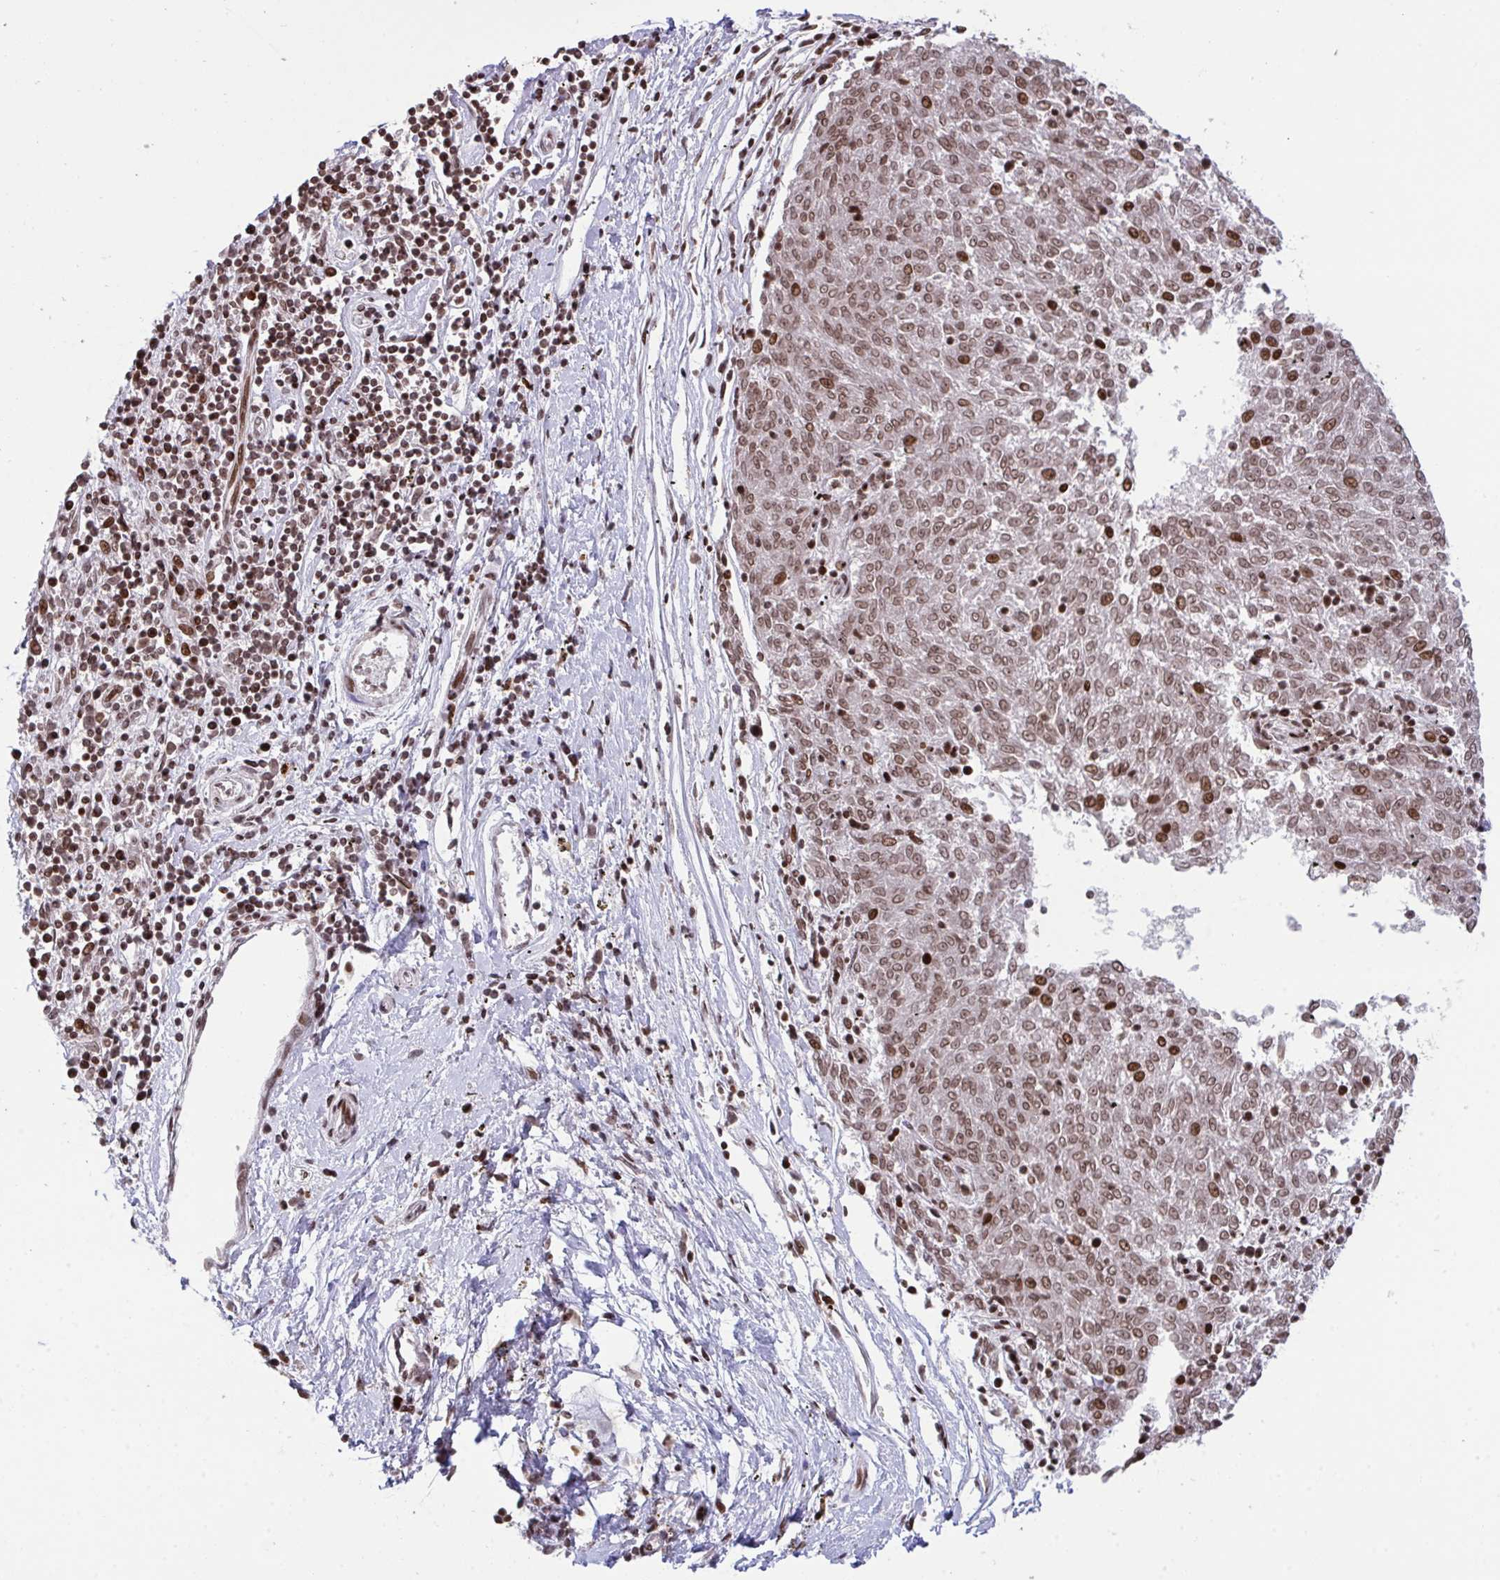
{"staining": {"intensity": "moderate", "quantity": ">75%", "location": "nuclear"}, "tissue": "melanoma", "cell_type": "Tumor cells", "image_type": "cancer", "snomed": [{"axis": "morphology", "description": "Malignant melanoma, NOS"}, {"axis": "topography", "description": "Skin"}], "caption": "Tumor cells reveal moderate nuclear expression in about >75% of cells in melanoma.", "gene": "NIP7", "patient": {"sex": "female", "age": 72}}